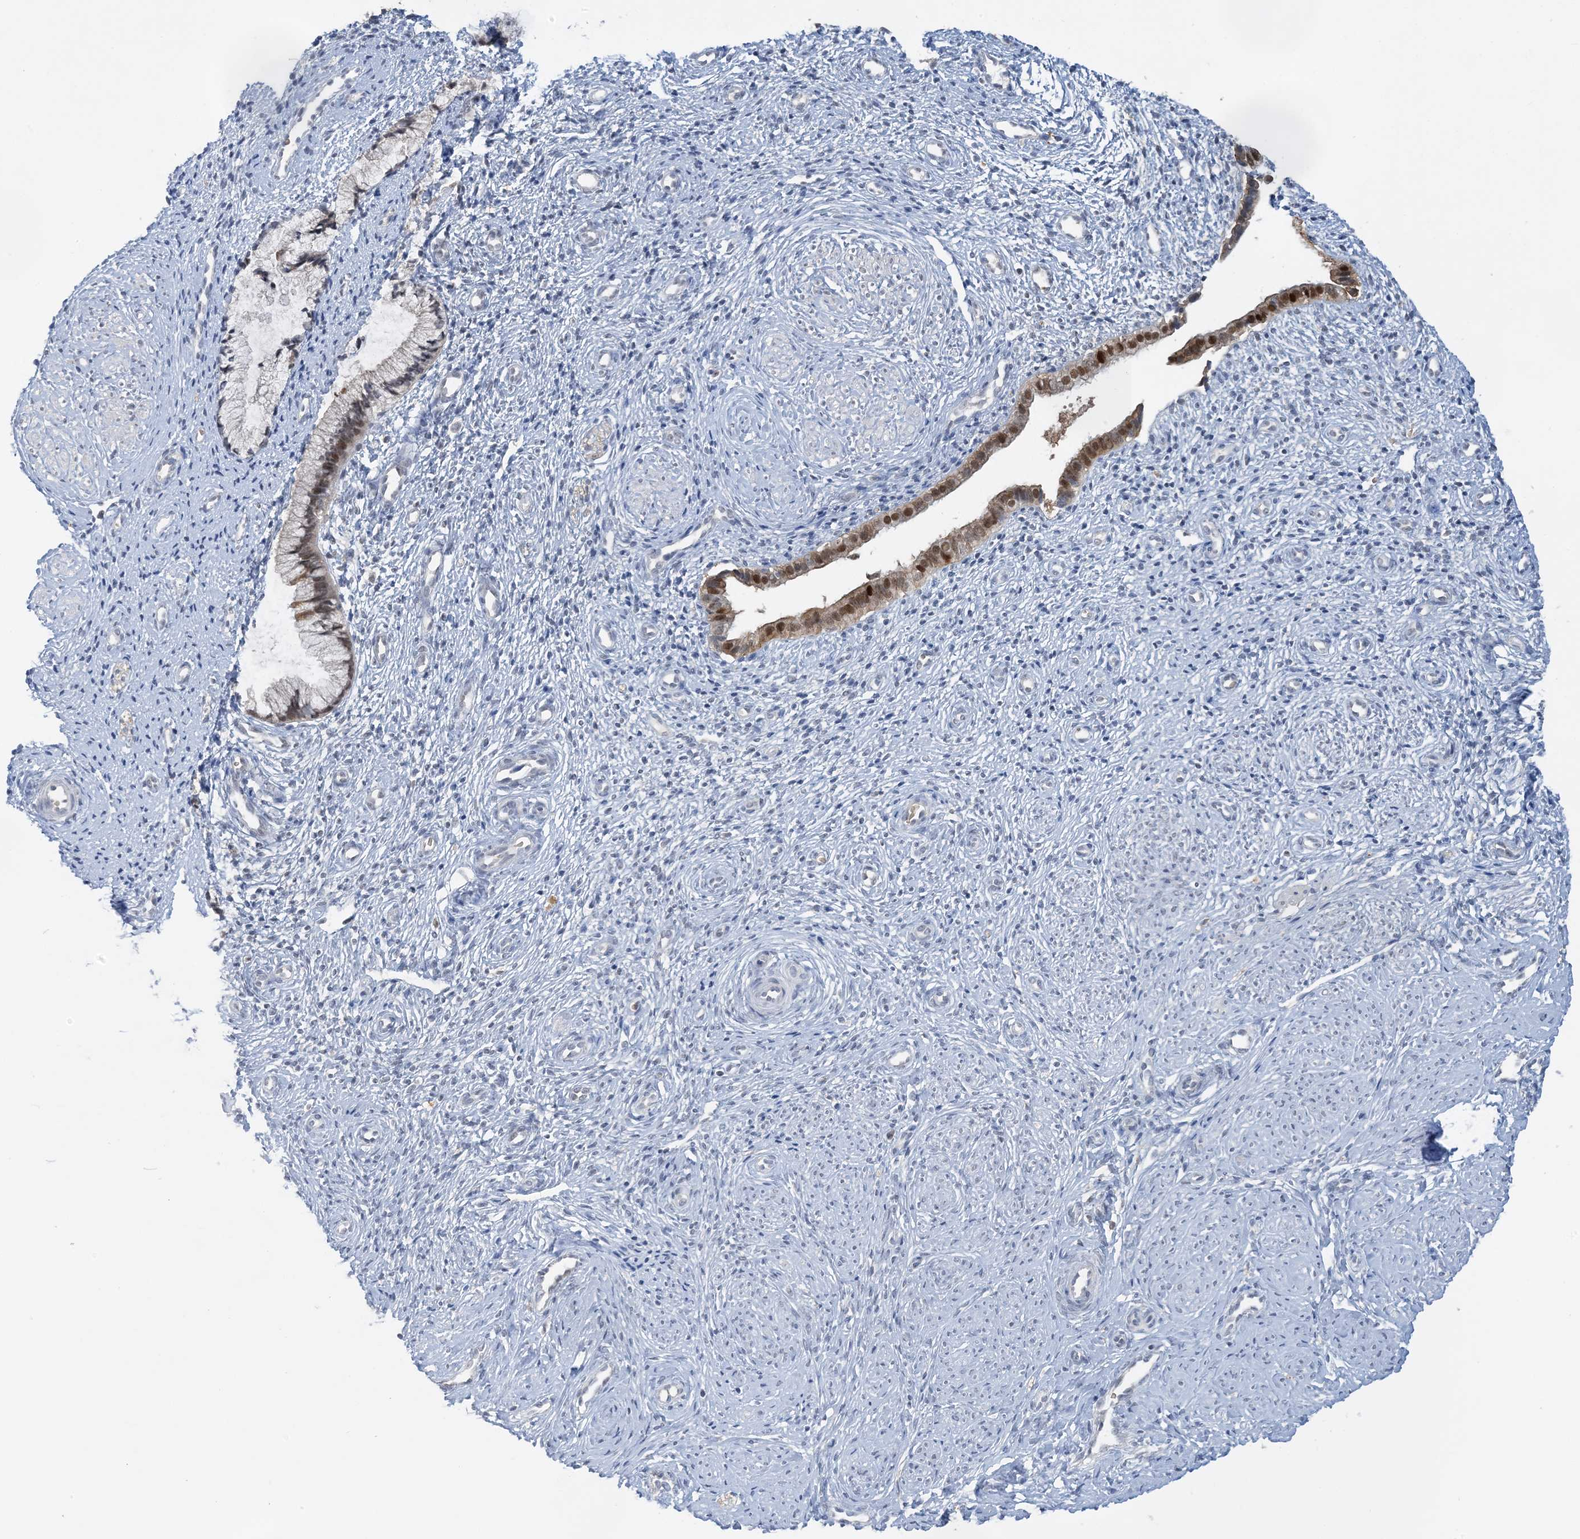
{"staining": {"intensity": "moderate", "quantity": ">75%", "location": "cytoplasmic/membranous,nuclear"}, "tissue": "cervix", "cell_type": "Glandular cells", "image_type": "normal", "snomed": [{"axis": "morphology", "description": "Normal tissue, NOS"}, {"axis": "topography", "description": "Cervix"}], "caption": "Glandular cells reveal medium levels of moderate cytoplasmic/membranous,nuclear expression in about >75% of cells in normal cervix.", "gene": "UBE2E1", "patient": {"sex": "female", "age": 27}}